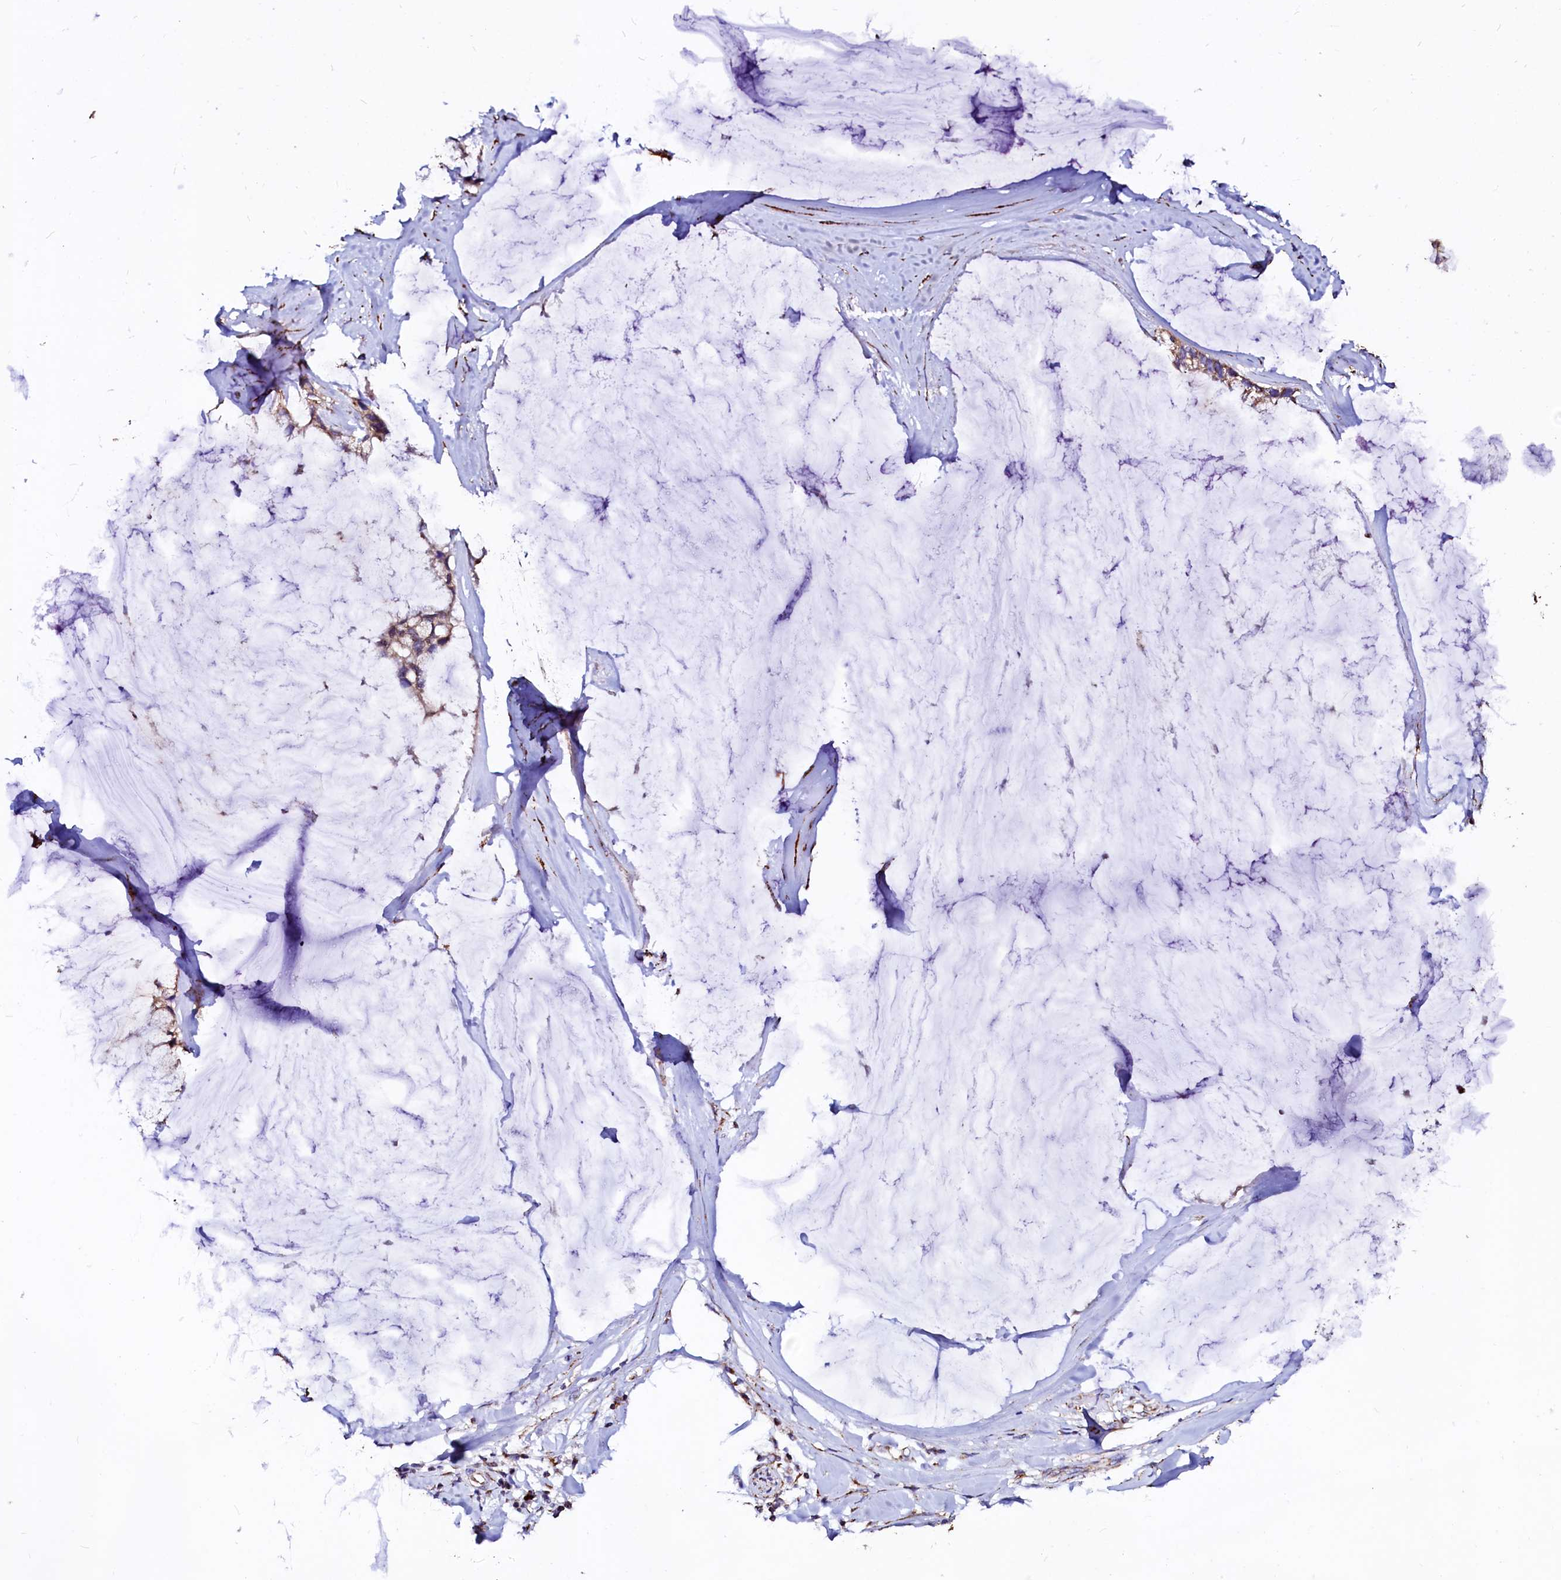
{"staining": {"intensity": "moderate", "quantity": ">75%", "location": "cytoplasmic/membranous"}, "tissue": "ovarian cancer", "cell_type": "Tumor cells", "image_type": "cancer", "snomed": [{"axis": "morphology", "description": "Cystadenocarcinoma, mucinous, NOS"}, {"axis": "topography", "description": "Ovary"}], "caption": "Protein staining by immunohistochemistry shows moderate cytoplasmic/membranous positivity in about >75% of tumor cells in ovarian cancer. (brown staining indicates protein expression, while blue staining denotes nuclei).", "gene": "MAOB", "patient": {"sex": "female", "age": 39}}